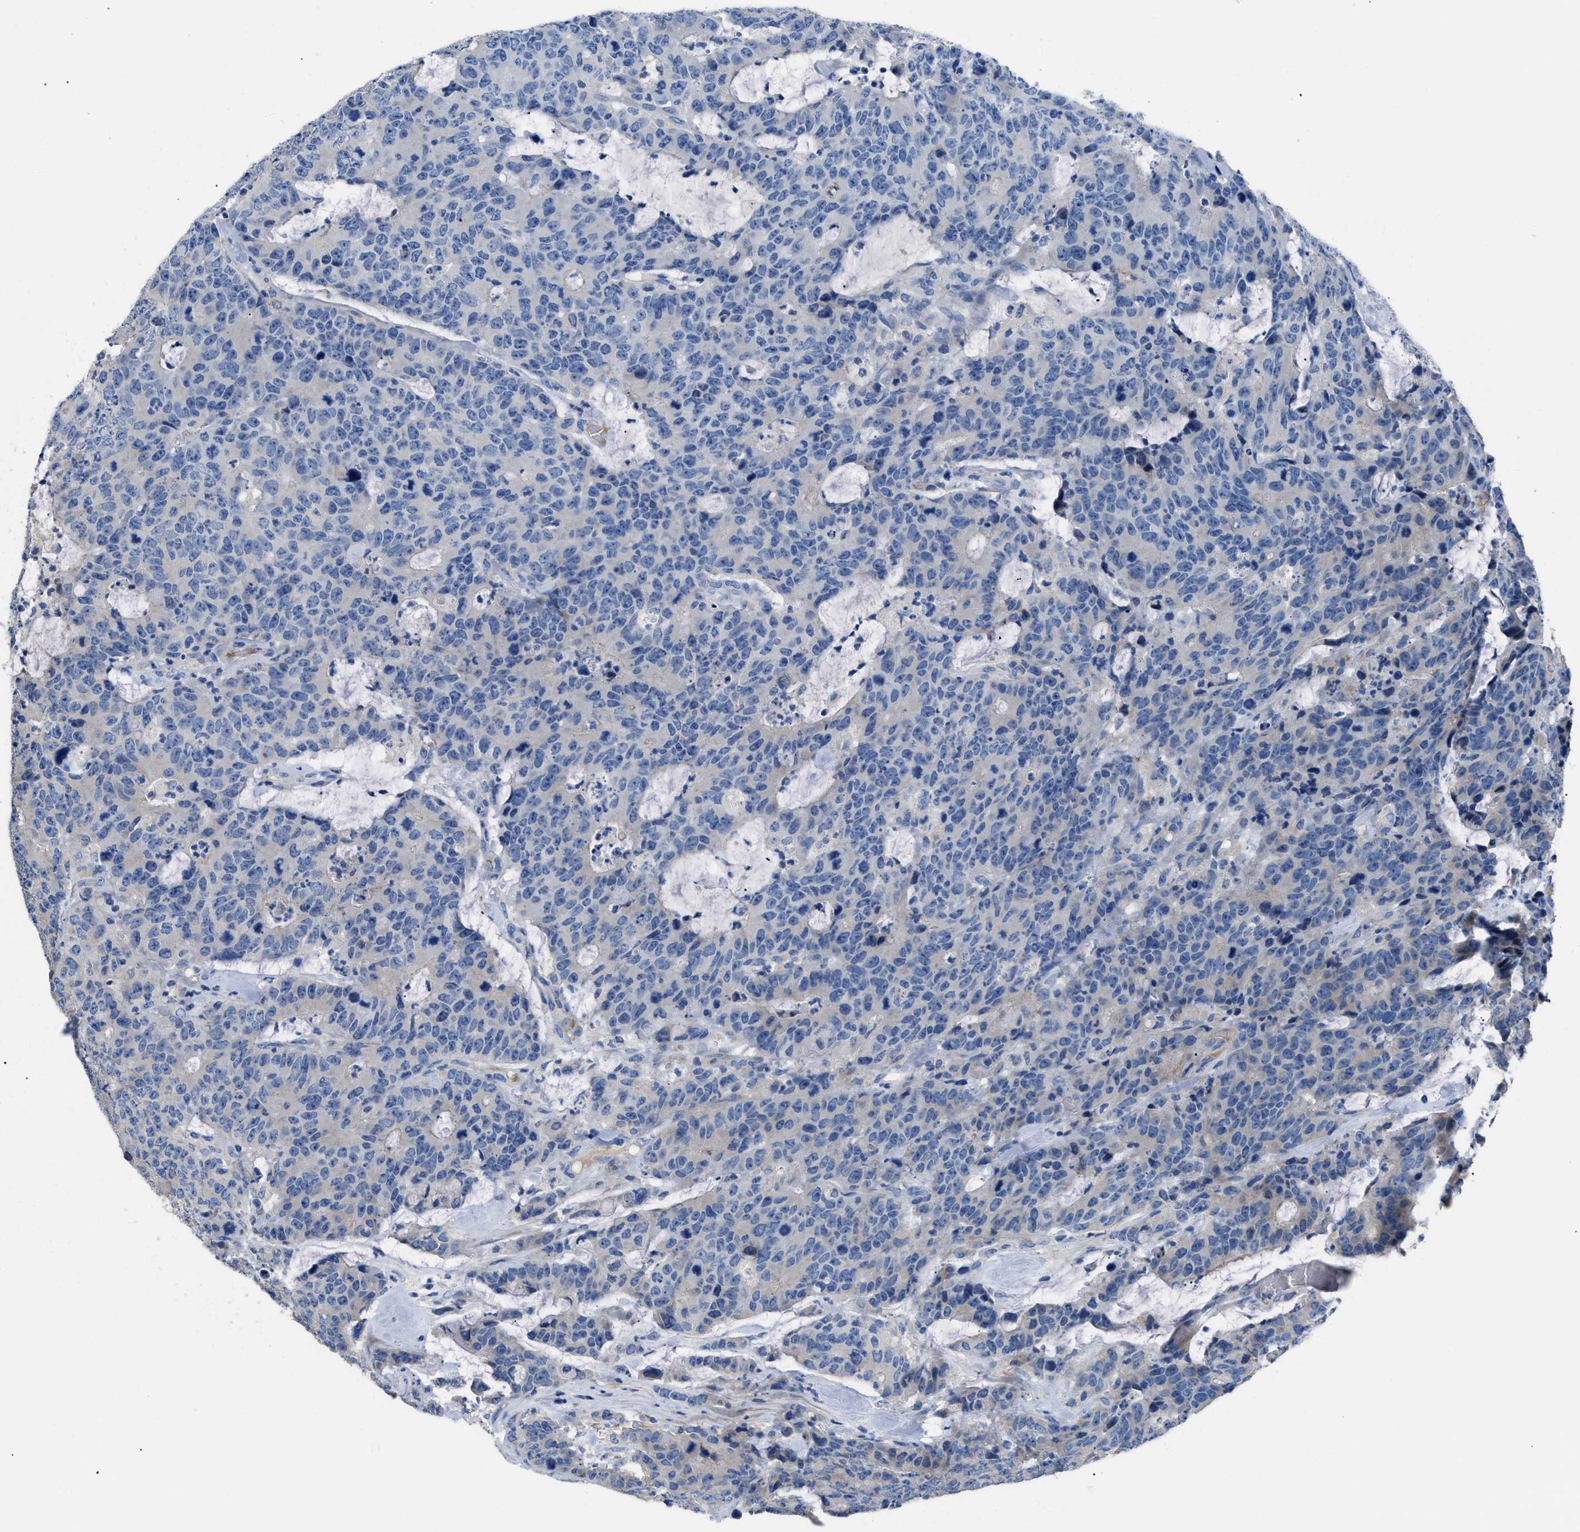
{"staining": {"intensity": "negative", "quantity": "none", "location": "none"}, "tissue": "colorectal cancer", "cell_type": "Tumor cells", "image_type": "cancer", "snomed": [{"axis": "morphology", "description": "Adenocarcinoma, NOS"}, {"axis": "topography", "description": "Colon"}], "caption": "High power microscopy photomicrograph of an IHC micrograph of colorectal adenocarcinoma, revealing no significant staining in tumor cells.", "gene": "SGCZ", "patient": {"sex": "female", "age": 86}}